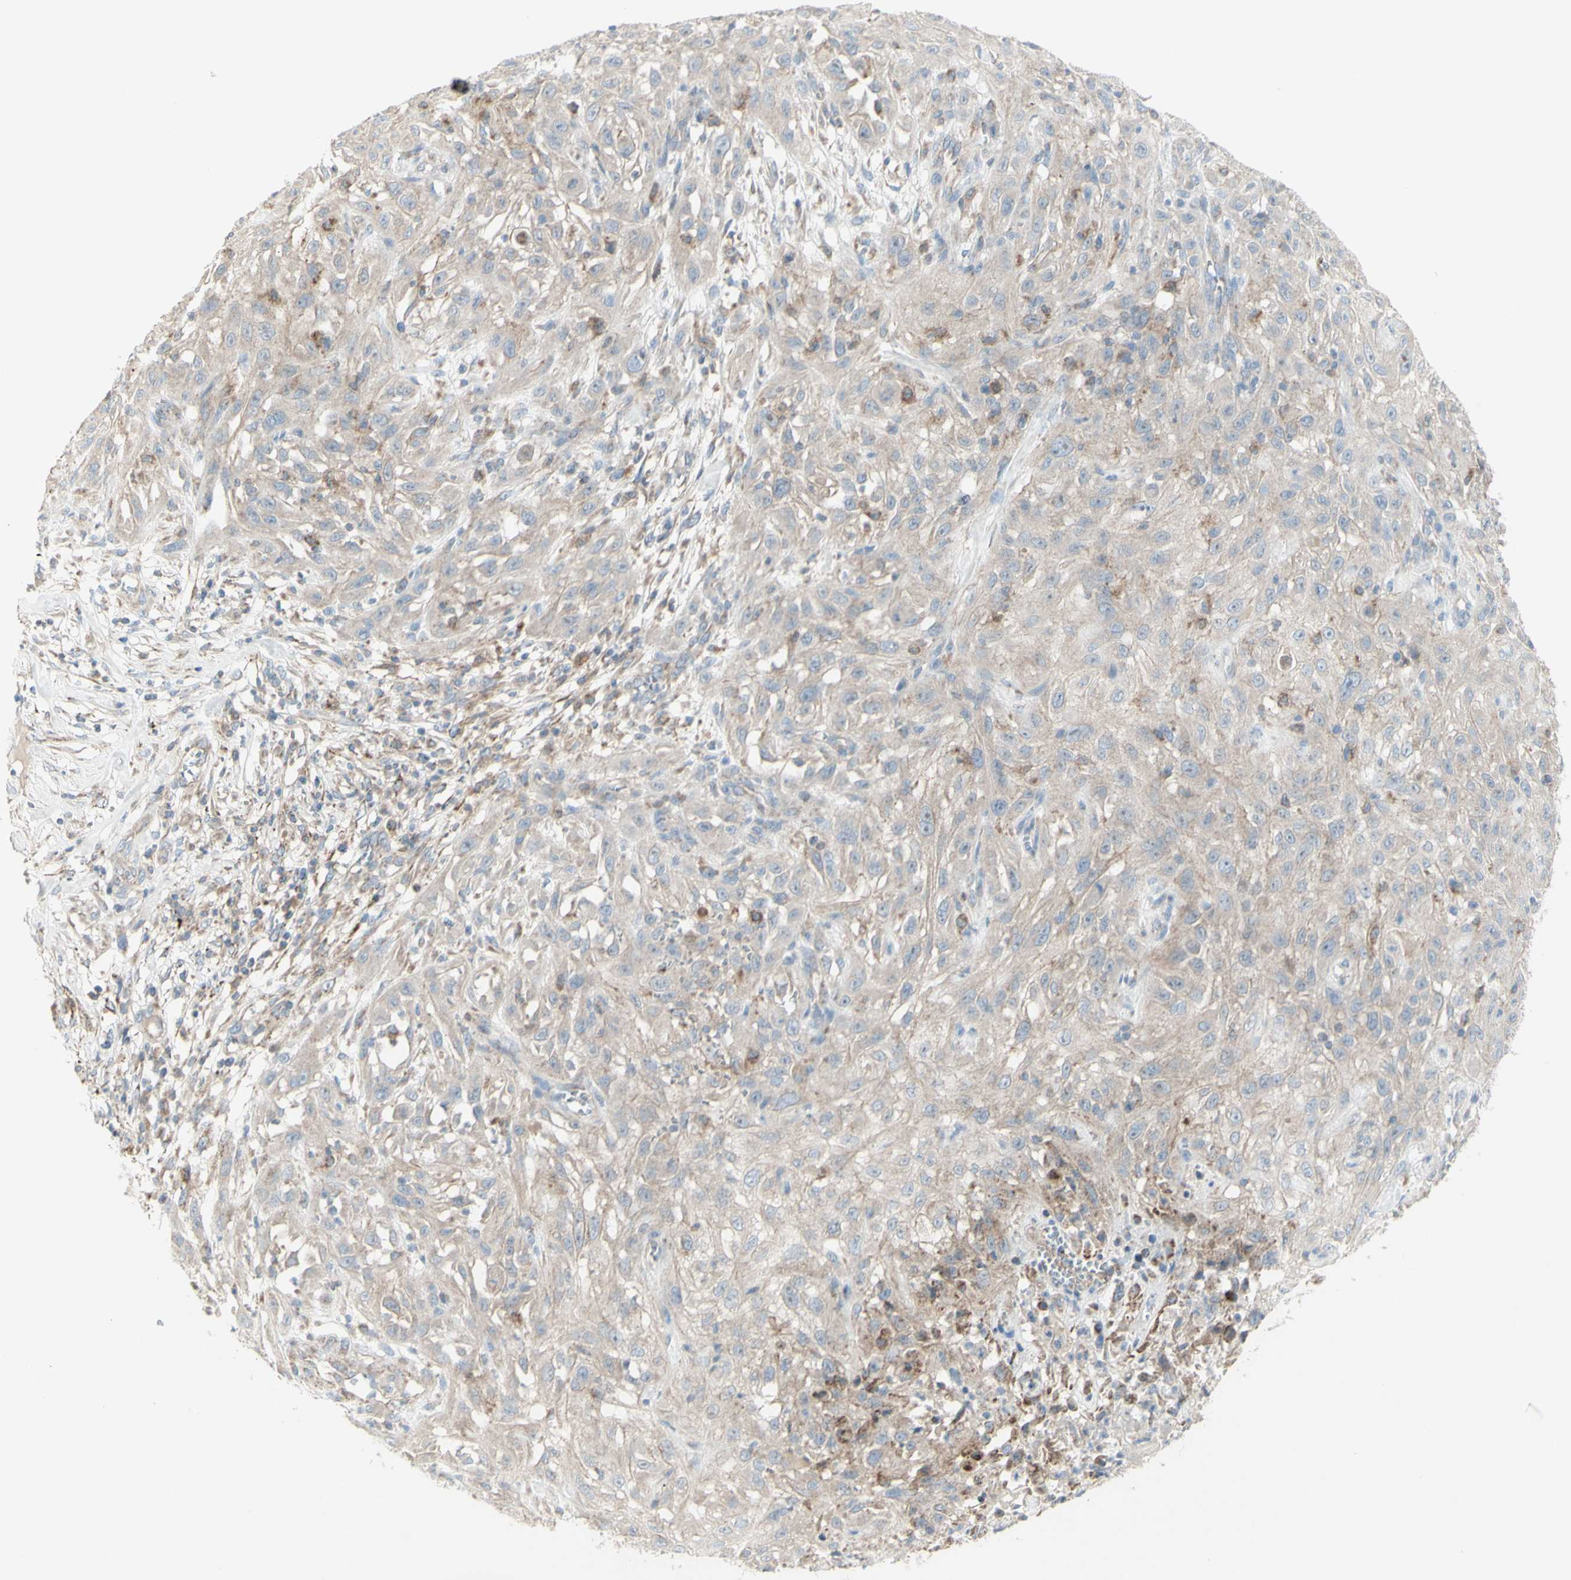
{"staining": {"intensity": "weak", "quantity": "25%-75%", "location": "cytoplasmic/membranous"}, "tissue": "skin cancer", "cell_type": "Tumor cells", "image_type": "cancer", "snomed": [{"axis": "morphology", "description": "Squamous cell carcinoma, NOS"}, {"axis": "topography", "description": "Skin"}], "caption": "An immunohistochemistry (IHC) micrograph of tumor tissue is shown. Protein staining in brown highlights weak cytoplasmic/membranous positivity in skin cancer (squamous cell carcinoma) within tumor cells.", "gene": "CNTNAP1", "patient": {"sex": "male", "age": 75}}